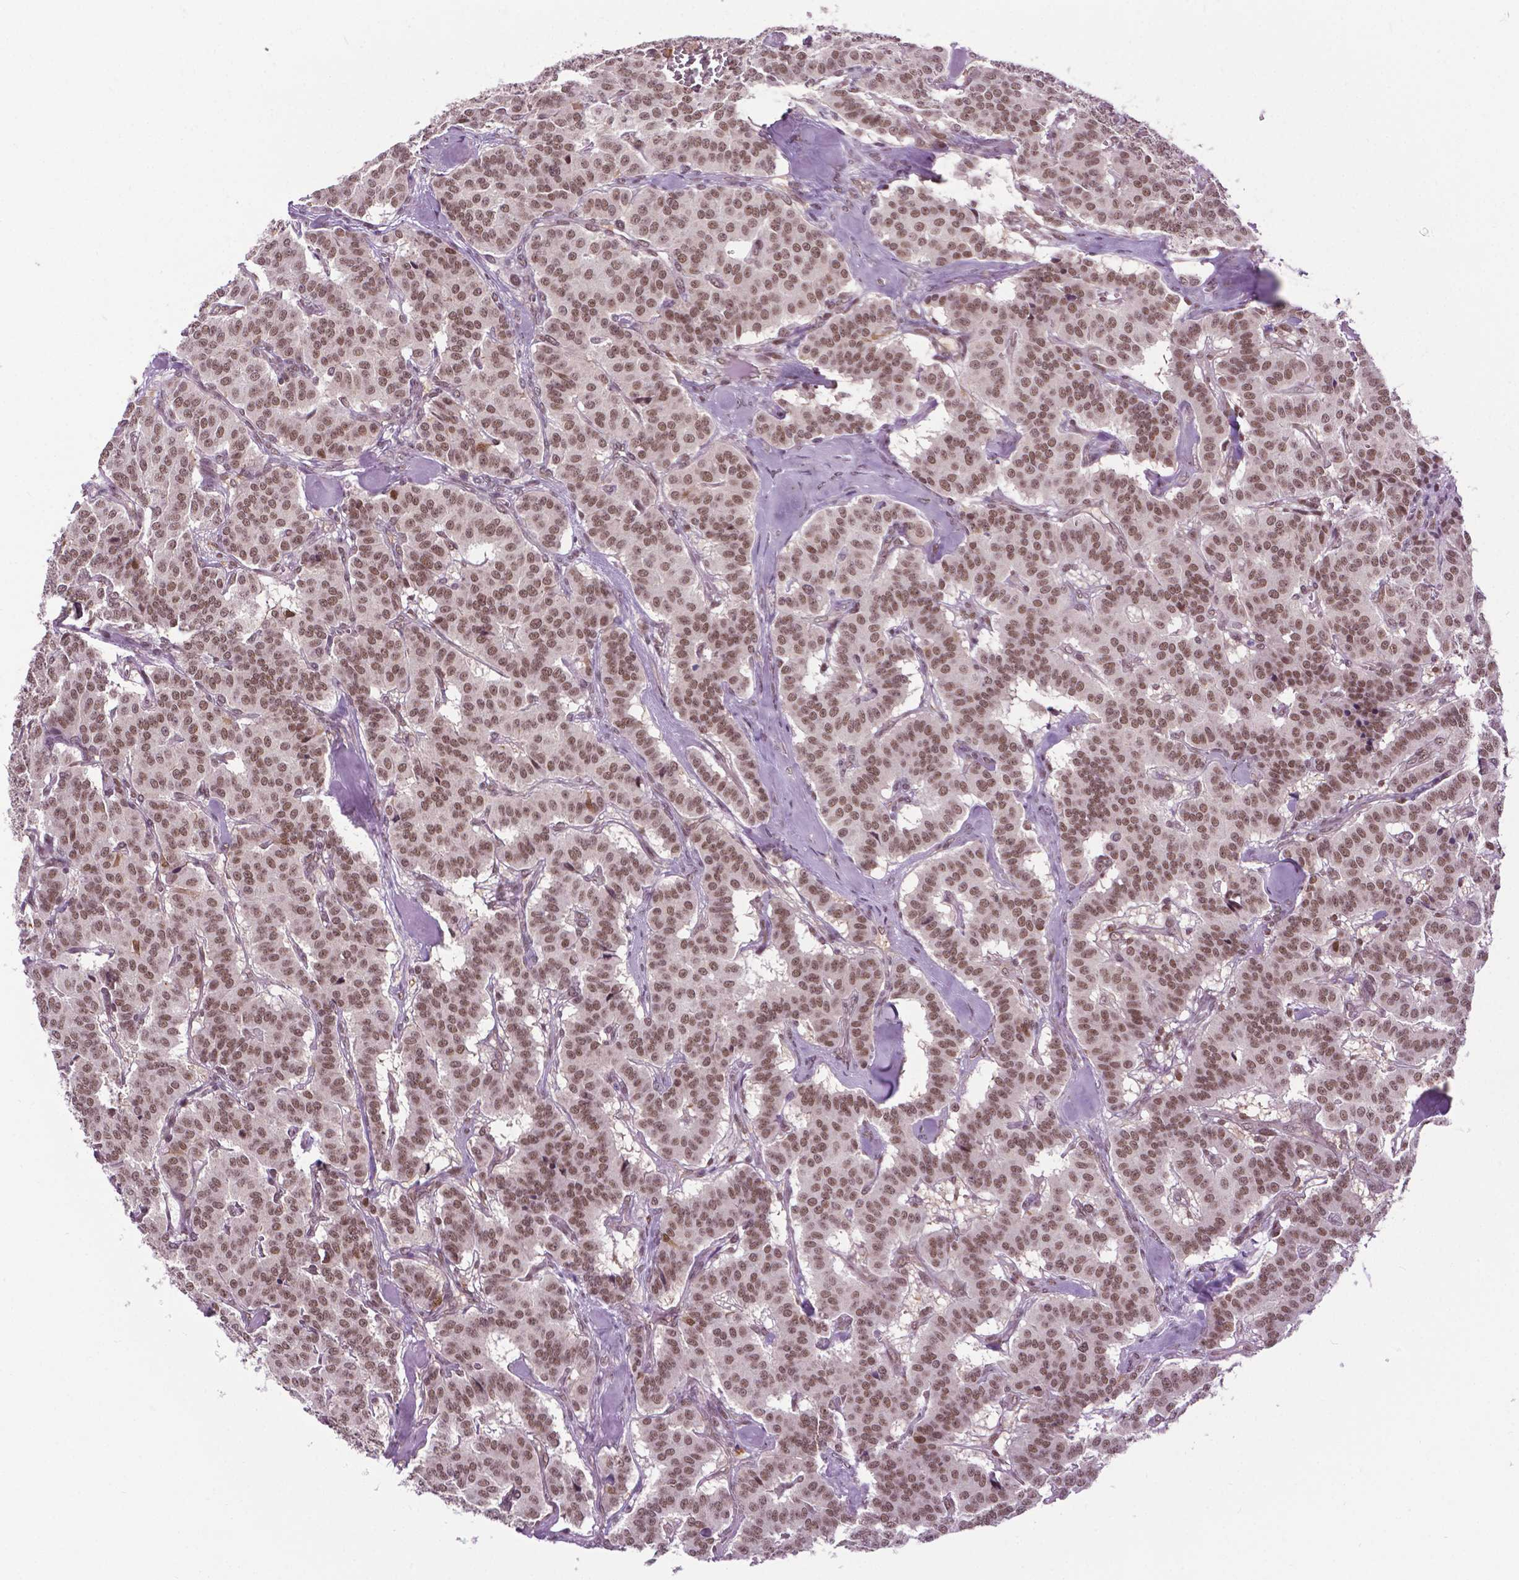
{"staining": {"intensity": "moderate", "quantity": ">75%", "location": "nuclear"}, "tissue": "carcinoid", "cell_type": "Tumor cells", "image_type": "cancer", "snomed": [{"axis": "morphology", "description": "Normal tissue, NOS"}, {"axis": "morphology", "description": "Carcinoid, malignant, NOS"}, {"axis": "topography", "description": "Lung"}], "caption": "Human carcinoid (malignant) stained with a protein marker demonstrates moderate staining in tumor cells.", "gene": "UBQLN4", "patient": {"sex": "female", "age": 46}}